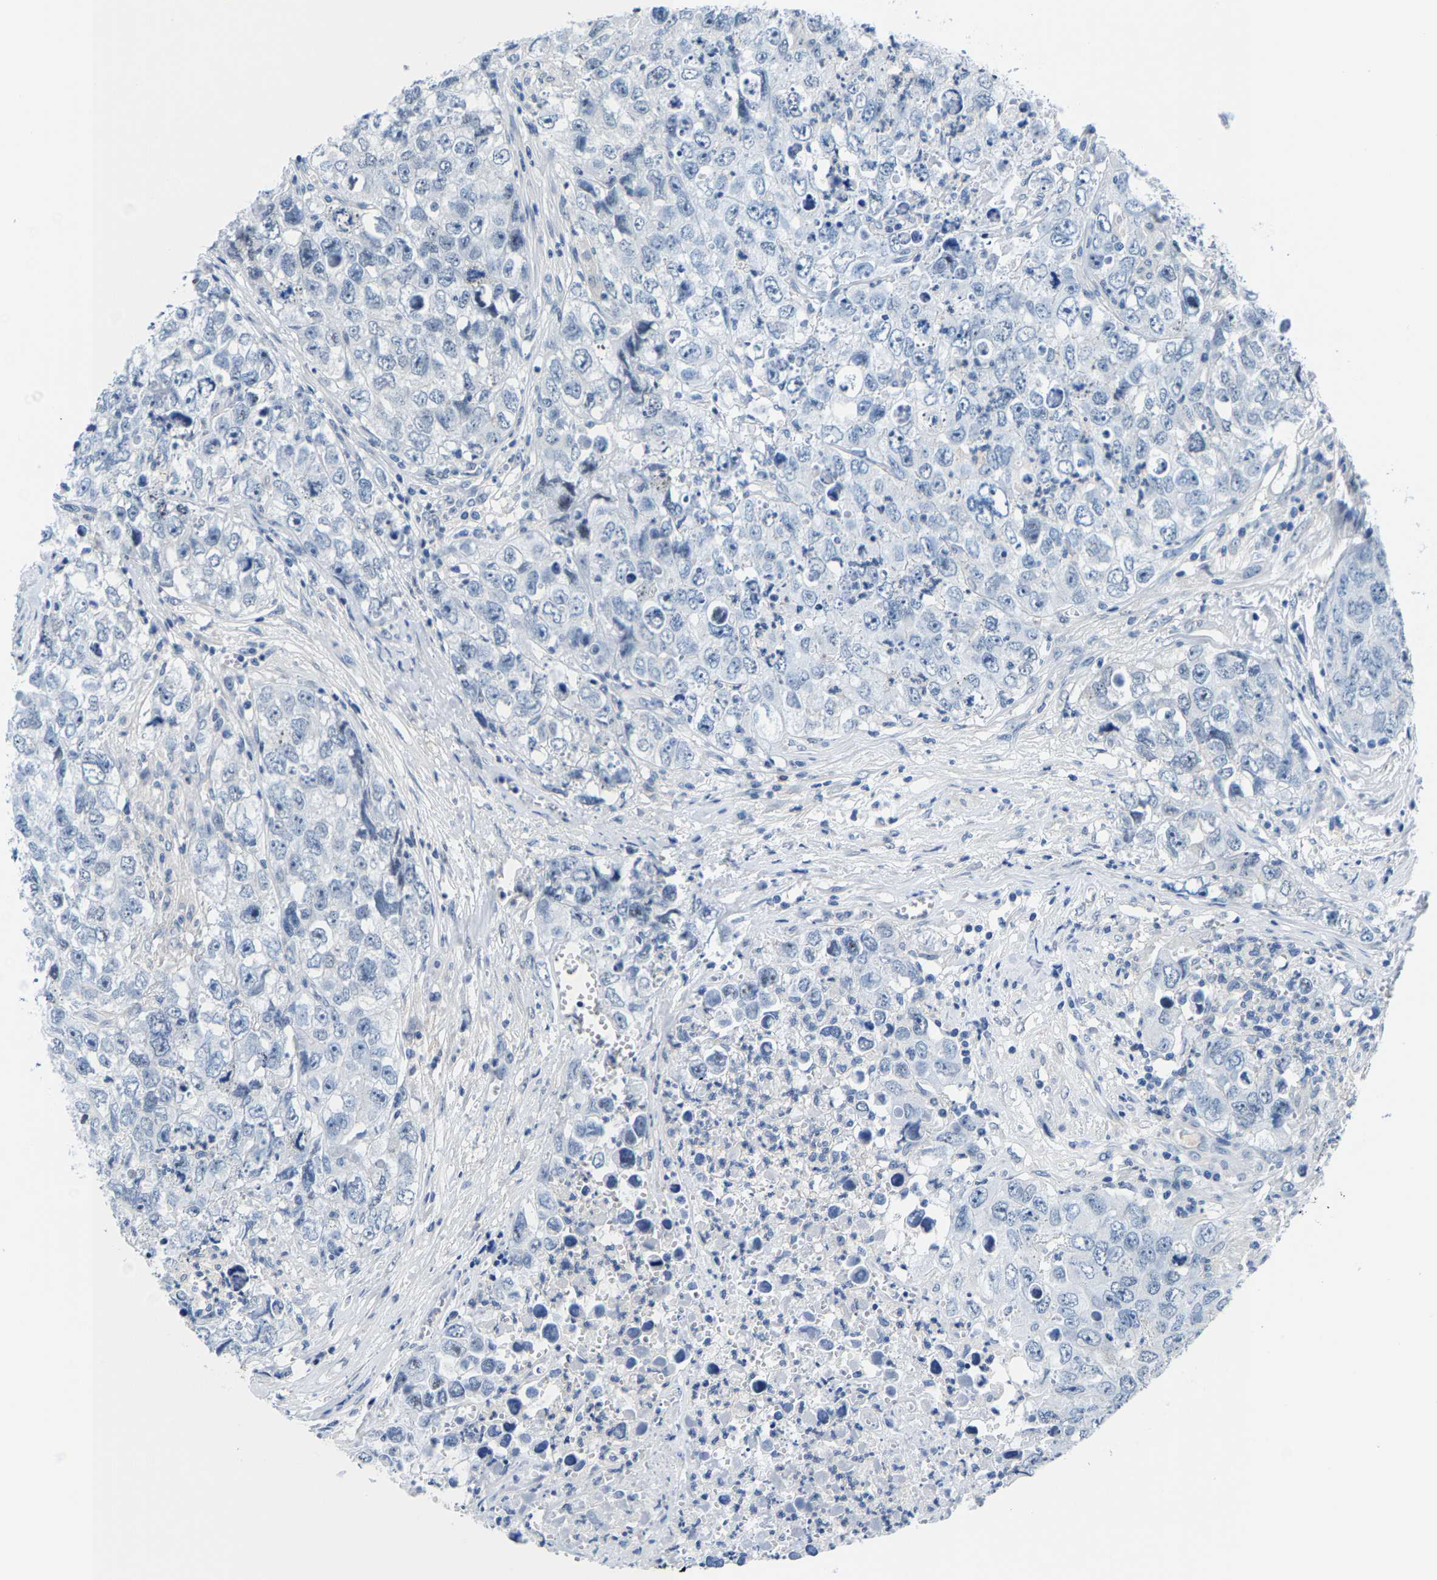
{"staining": {"intensity": "negative", "quantity": "none", "location": "none"}, "tissue": "testis cancer", "cell_type": "Tumor cells", "image_type": "cancer", "snomed": [{"axis": "morphology", "description": "Seminoma, NOS"}, {"axis": "morphology", "description": "Carcinoma, Embryonal, NOS"}, {"axis": "topography", "description": "Testis"}], "caption": "DAB immunohistochemical staining of testis cancer exhibits no significant positivity in tumor cells.", "gene": "SSH3", "patient": {"sex": "male", "age": 43}}